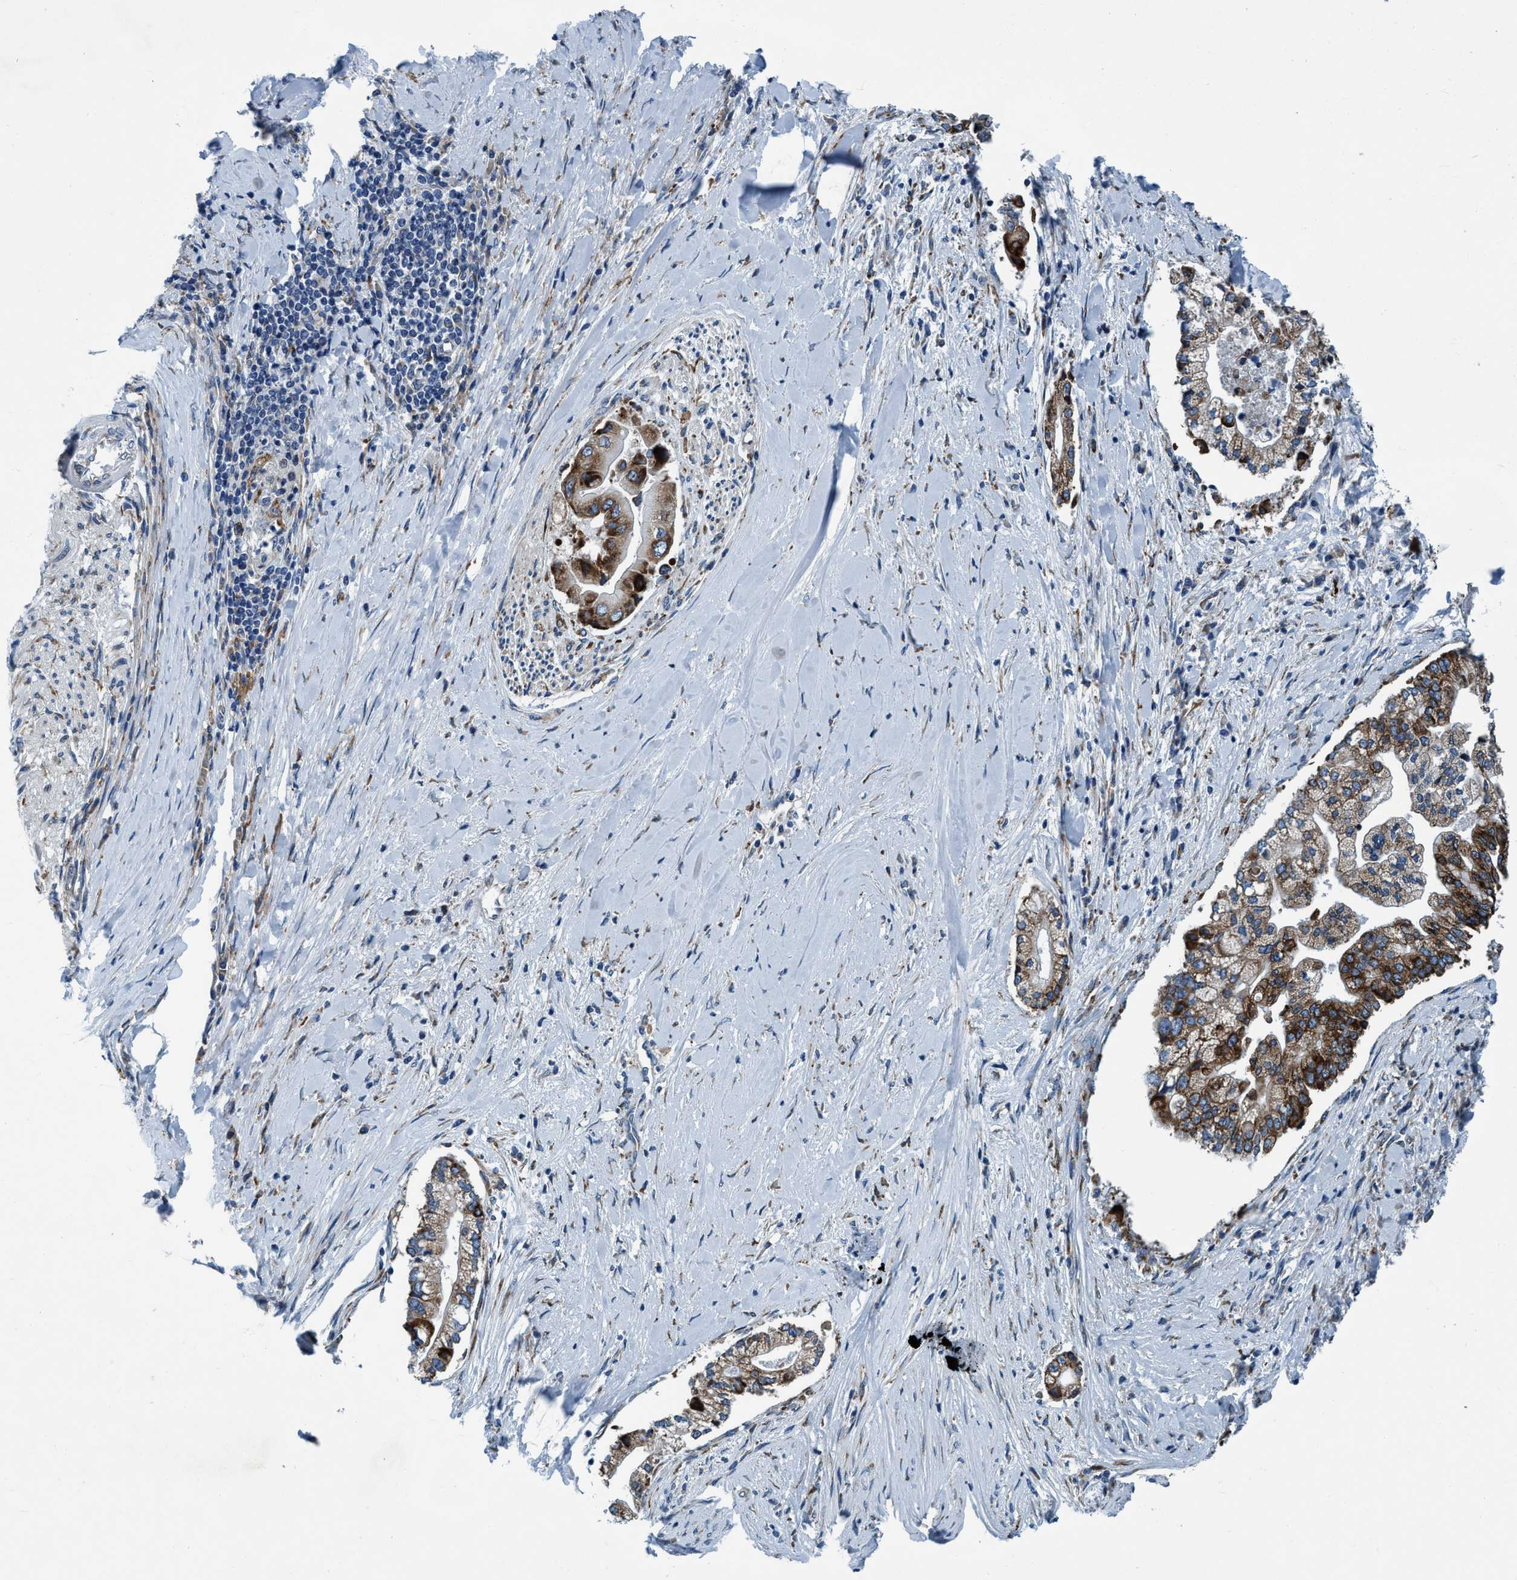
{"staining": {"intensity": "moderate", "quantity": ">75%", "location": "cytoplasmic/membranous"}, "tissue": "liver cancer", "cell_type": "Tumor cells", "image_type": "cancer", "snomed": [{"axis": "morphology", "description": "Cholangiocarcinoma"}, {"axis": "topography", "description": "Liver"}], "caption": "Tumor cells reveal medium levels of moderate cytoplasmic/membranous expression in approximately >75% of cells in human liver cancer (cholangiocarcinoma).", "gene": "ARMC9", "patient": {"sex": "male", "age": 50}}